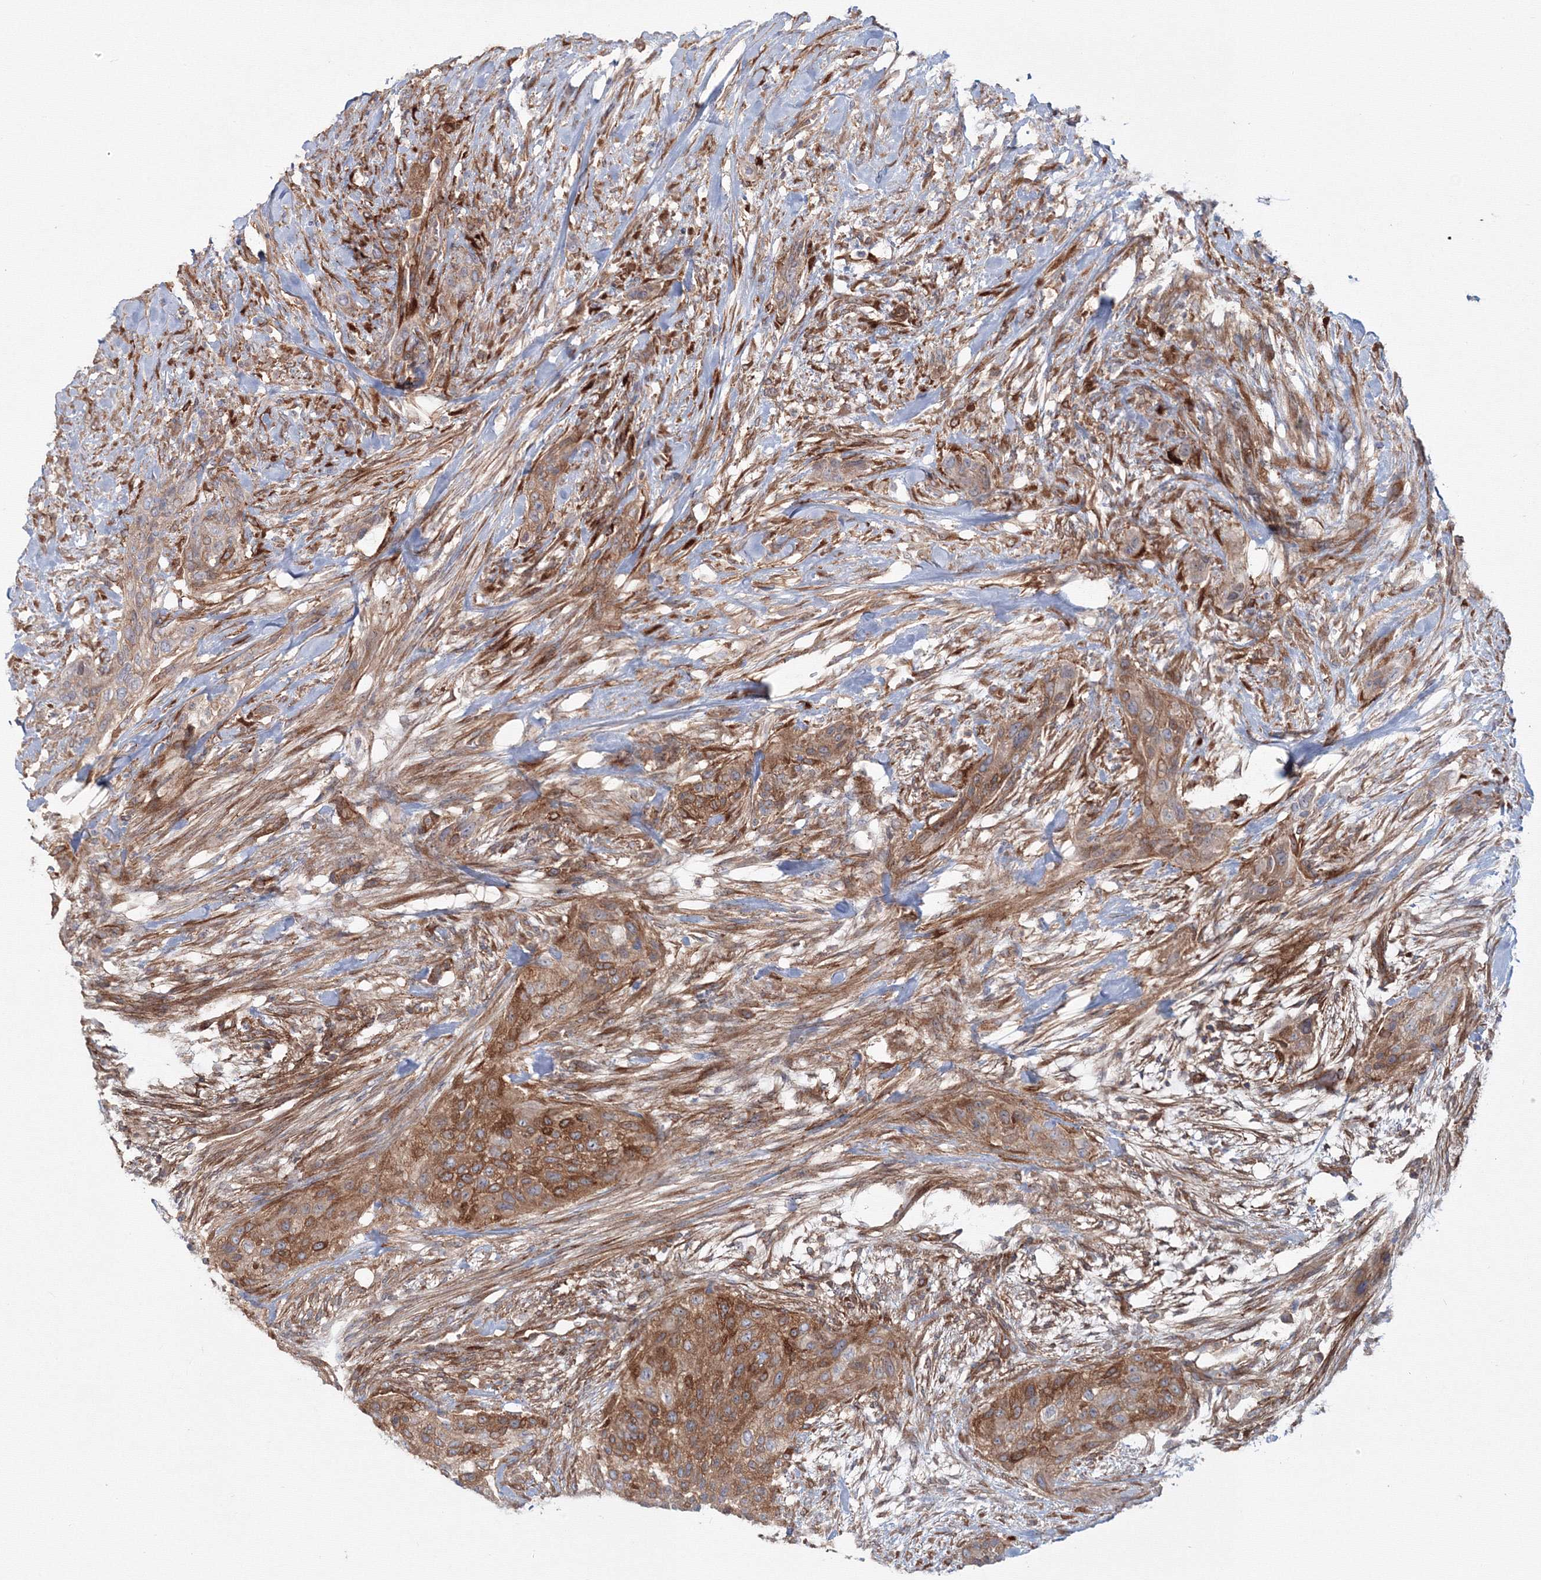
{"staining": {"intensity": "moderate", "quantity": ">75%", "location": "cytoplasmic/membranous"}, "tissue": "urothelial cancer", "cell_type": "Tumor cells", "image_type": "cancer", "snomed": [{"axis": "morphology", "description": "Urothelial carcinoma, High grade"}, {"axis": "topography", "description": "Urinary bladder"}], "caption": "Immunohistochemical staining of urothelial cancer exhibits medium levels of moderate cytoplasmic/membranous staining in about >75% of tumor cells.", "gene": "SH3PXD2A", "patient": {"sex": "male", "age": 35}}